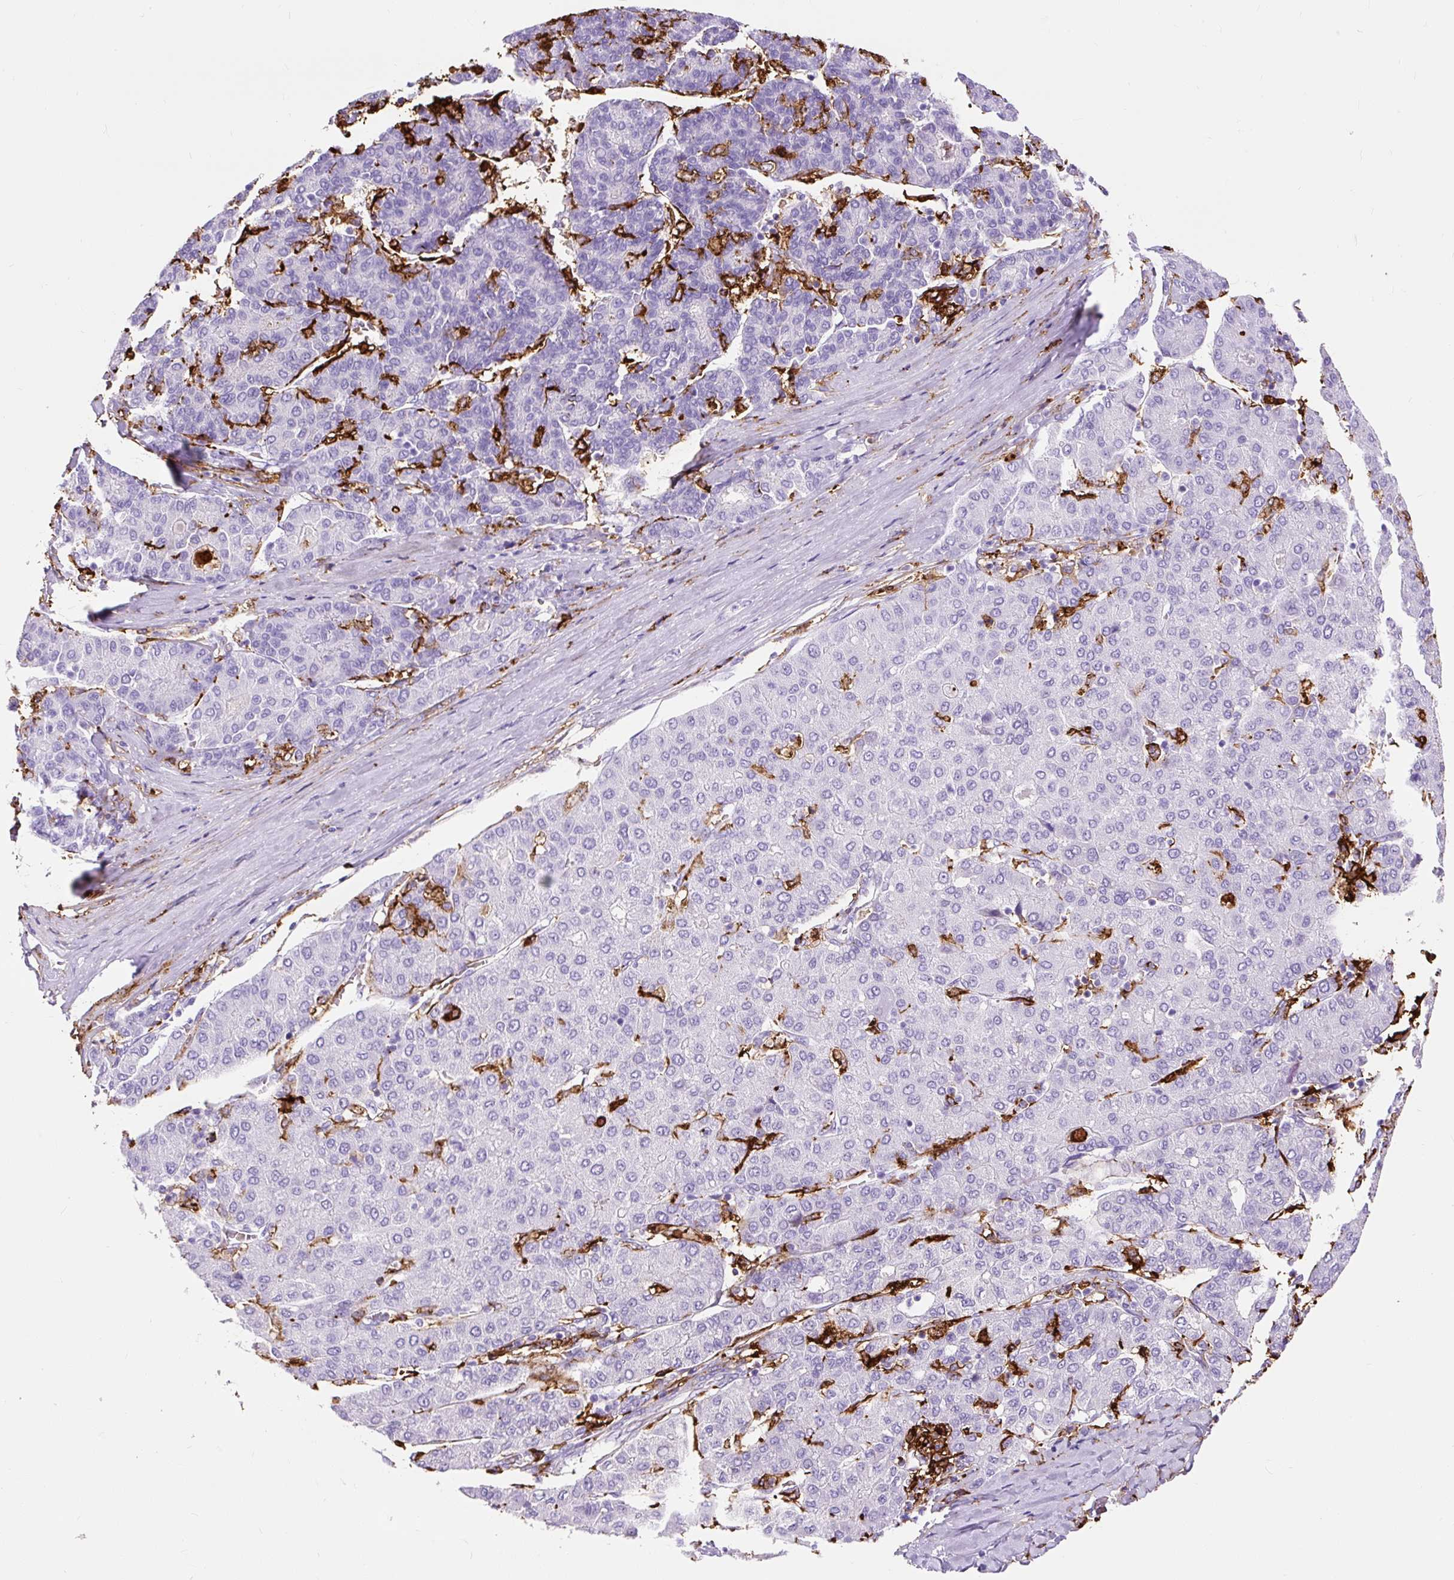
{"staining": {"intensity": "negative", "quantity": "none", "location": "none"}, "tissue": "liver cancer", "cell_type": "Tumor cells", "image_type": "cancer", "snomed": [{"axis": "morphology", "description": "Carcinoma, Hepatocellular, NOS"}, {"axis": "topography", "description": "Liver"}], "caption": "This micrograph is of liver hepatocellular carcinoma stained with immunohistochemistry to label a protein in brown with the nuclei are counter-stained blue. There is no positivity in tumor cells.", "gene": "HLA-DRA", "patient": {"sex": "male", "age": 65}}